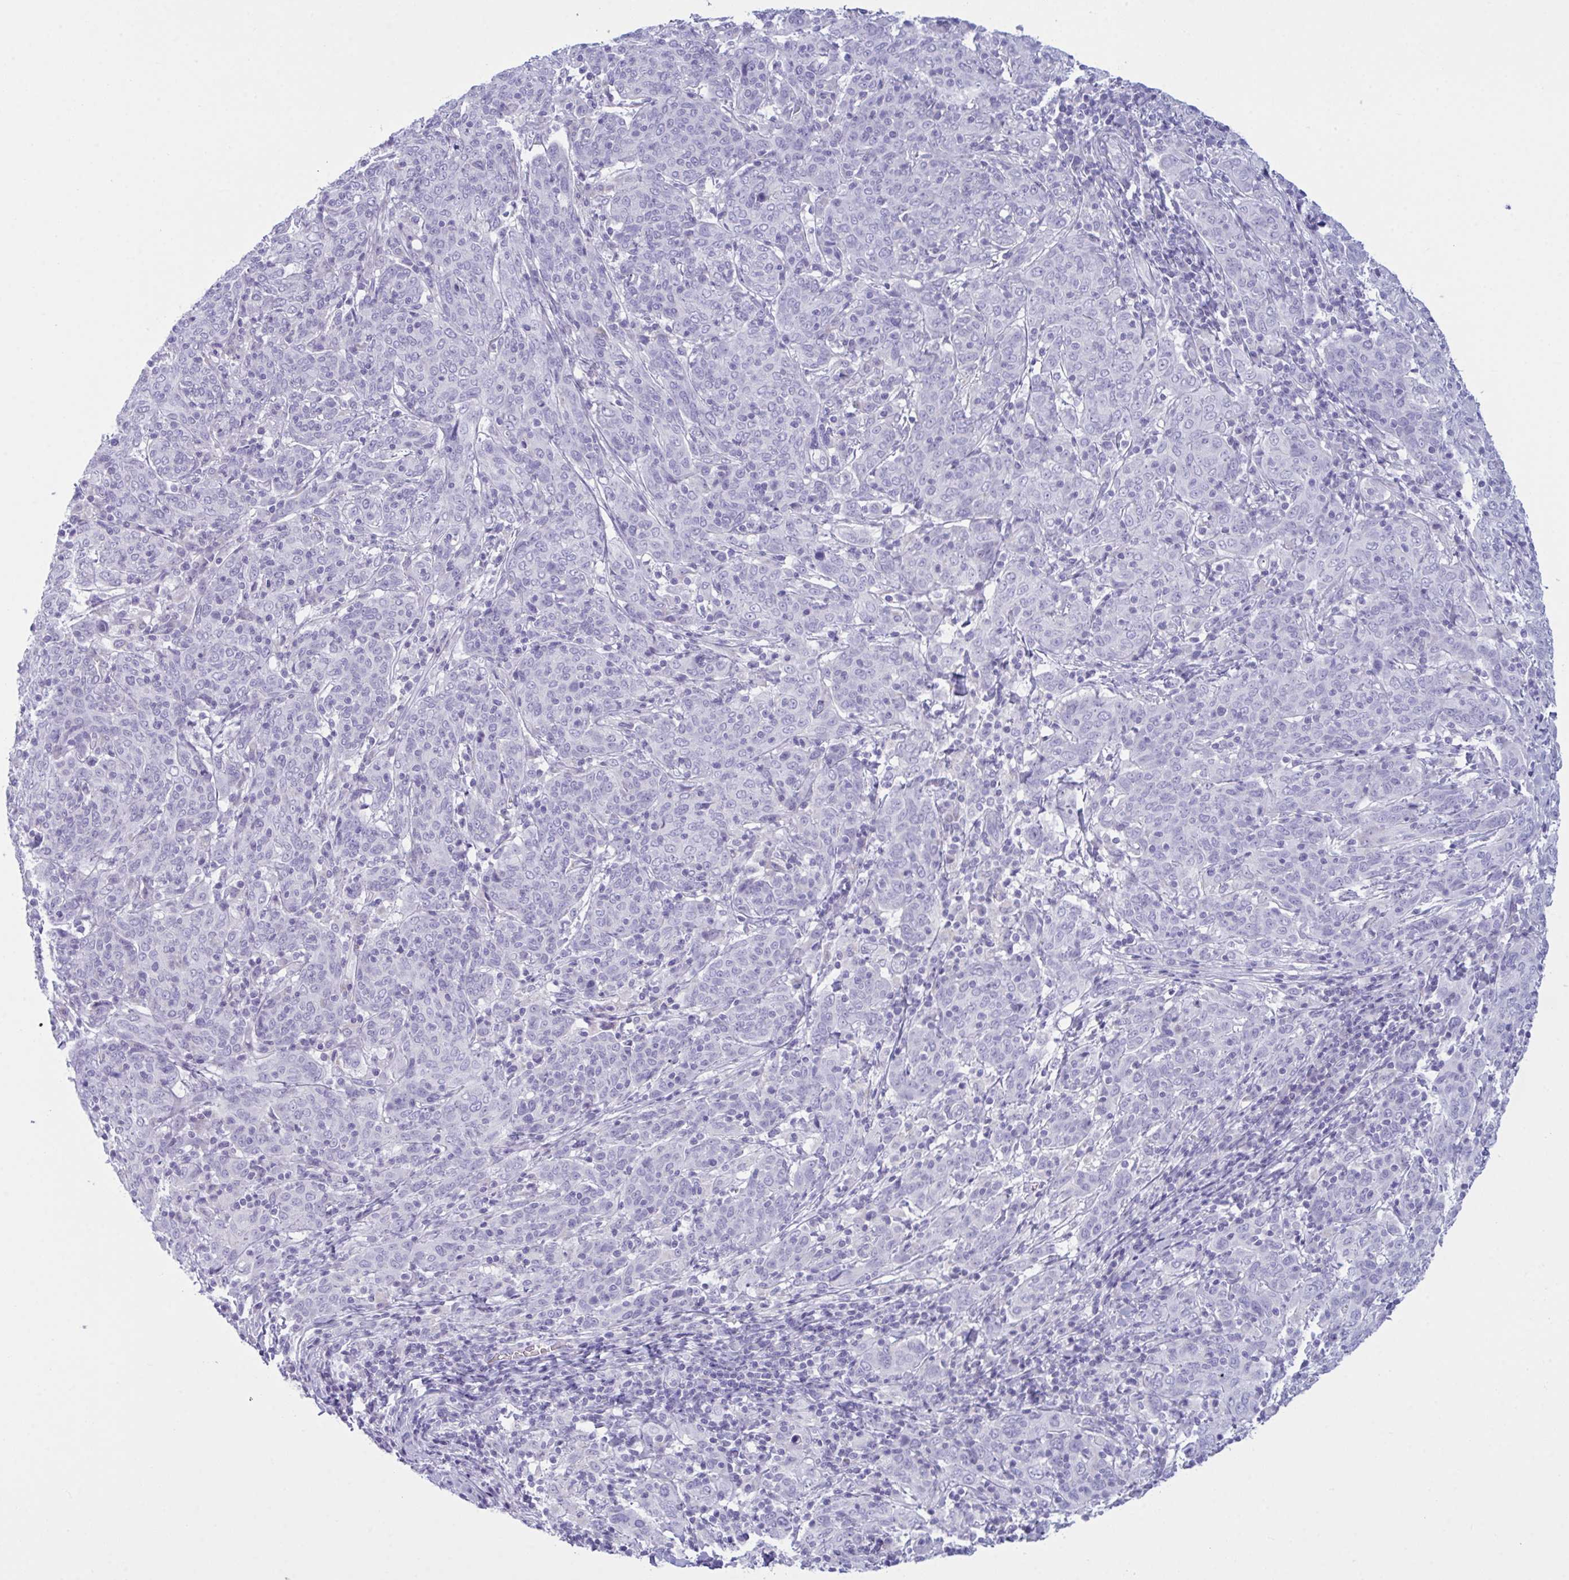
{"staining": {"intensity": "negative", "quantity": "none", "location": "none"}, "tissue": "cervical cancer", "cell_type": "Tumor cells", "image_type": "cancer", "snomed": [{"axis": "morphology", "description": "Squamous cell carcinoma, NOS"}, {"axis": "topography", "description": "Cervix"}], "caption": "Immunohistochemistry histopathology image of squamous cell carcinoma (cervical) stained for a protein (brown), which exhibits no positivity in tumor cells. The staining is performed using DAB (3,3'-diaminobenzidine) brown chromogen with nuclei counter-stained in using hematoxylin.", "gene": "BBS1", "patient": {"sex": "female", "age": 67}}